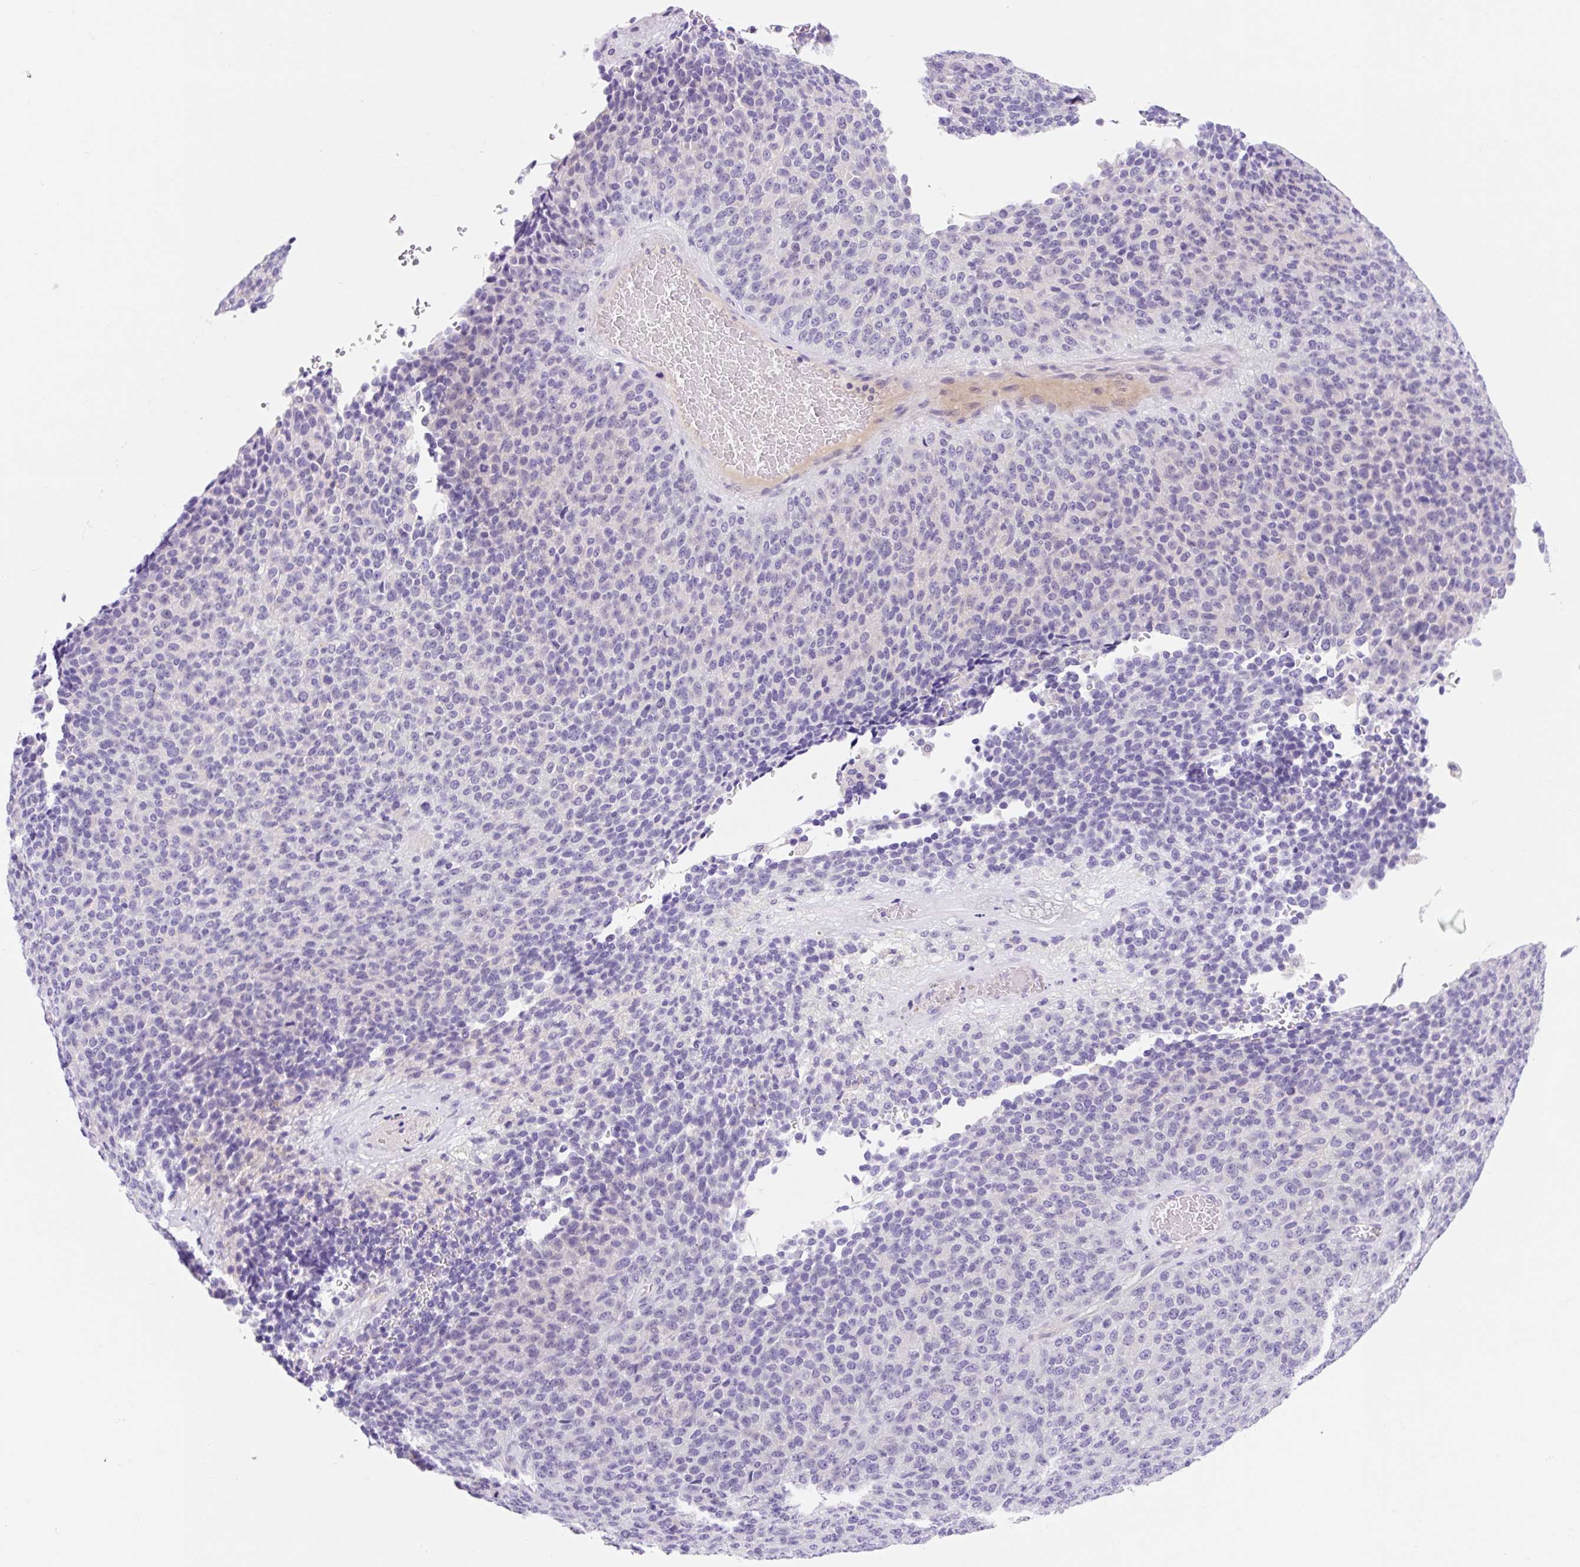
{"staining": {"intensity": "negative", "quantity": "none", "location": "none"}, "tissue": "melanoma", "cell_type": "Tumor cells", "image_type": "cancer", "snomed": [{"axis": "morphology", "description": "Malignant melanoma, Metastatic site"}, {"axis": "topography", "description": "Brain"}], "caption": "Tumor cells are negative for brown protein staining in melanoma.", "gene": "SLC28A1", "patient": {"sex": "female", "age": 56}}